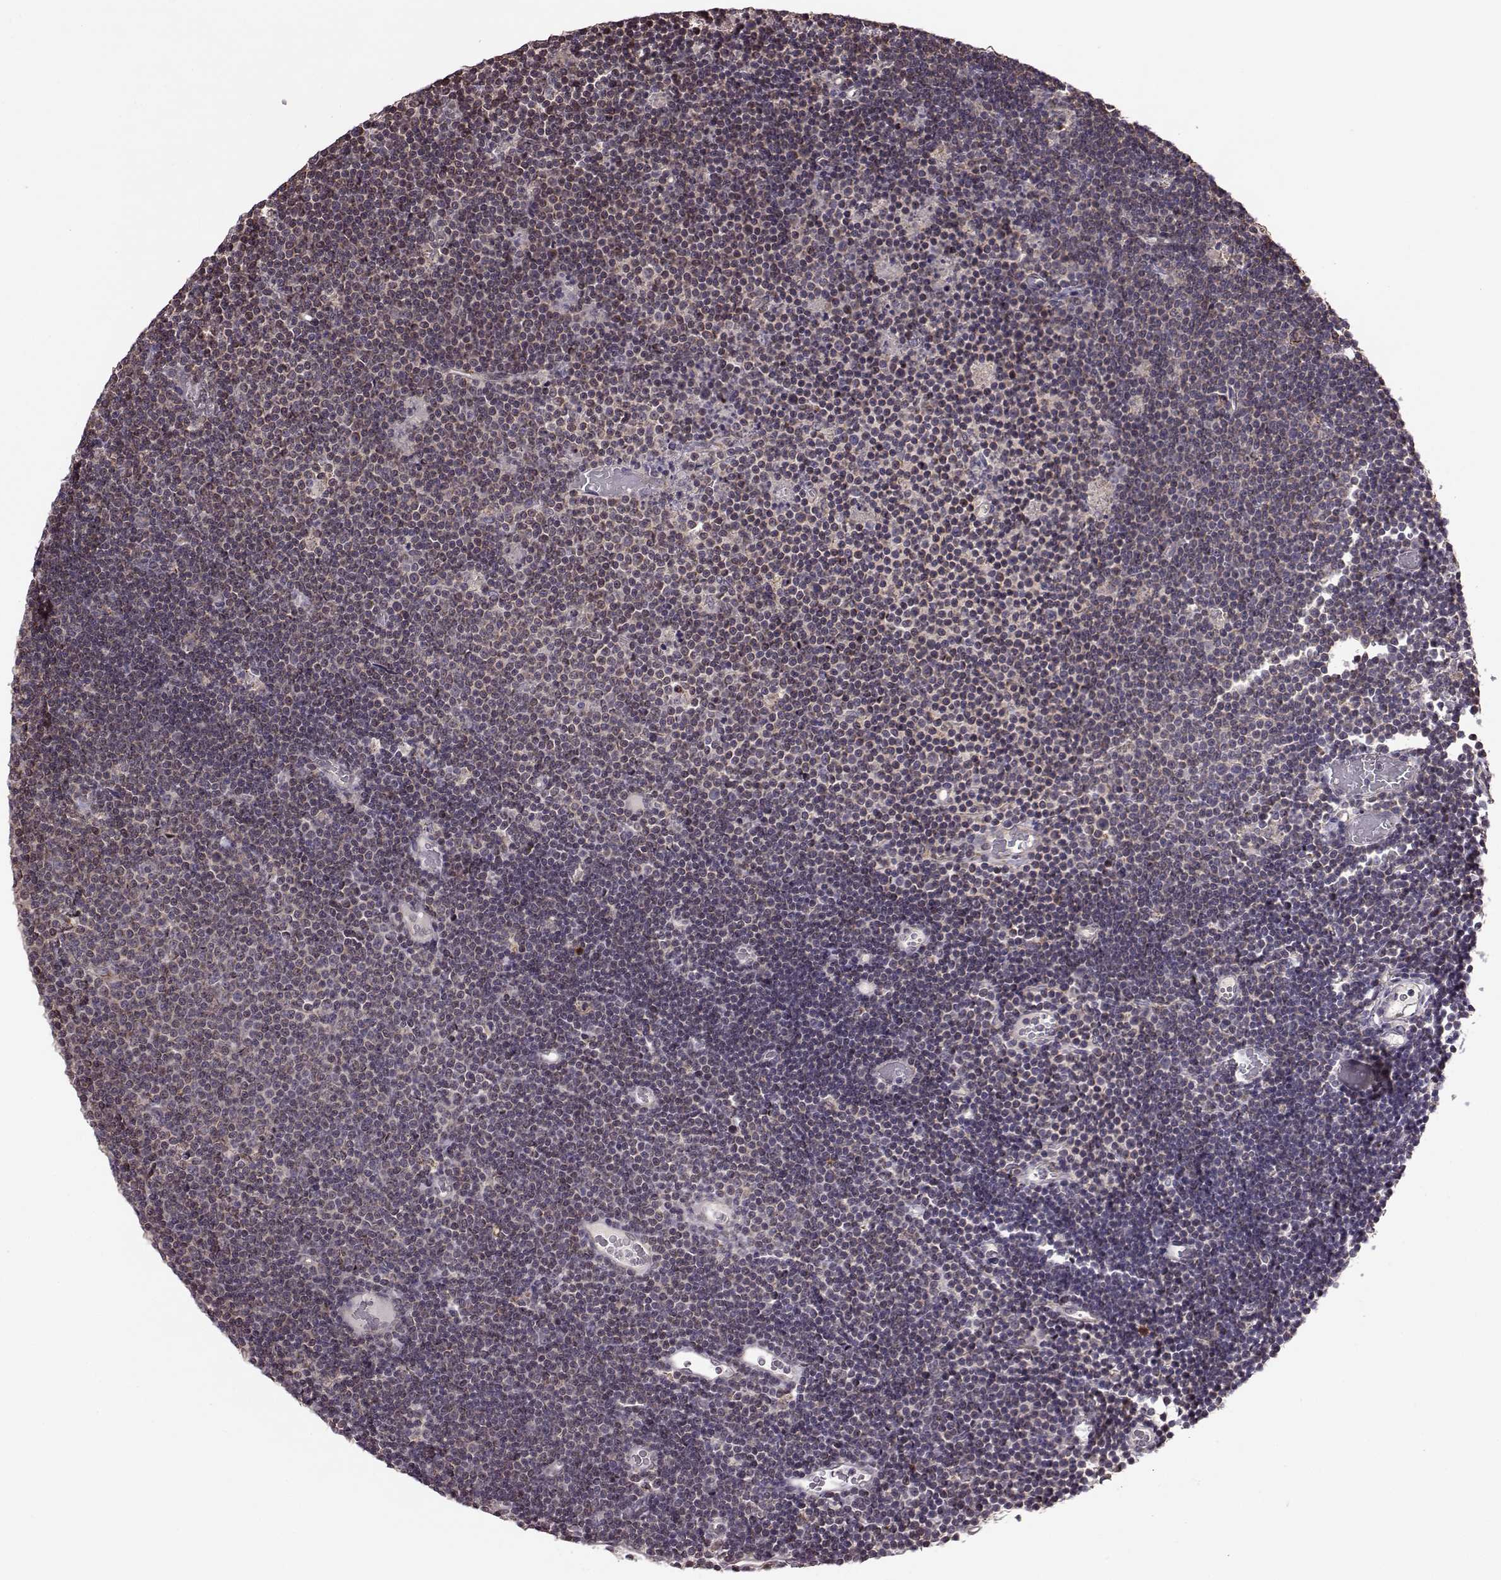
{"staining": {"intensity": "negative", "quantity": "none", "location": "none"}, "tissue": "lymphoma", "cell_type": "Tumor cells", "image_type": "cancer", "snomed": [{"axis": "morphology", "description": "Malignant lymphoma, non-Hodgkin's type, Low grade"}, {"axis": "topography", "description": "Brain"}], "caption": "IHC photomicrograph of neoplastic tissue: lymphoma stained with DAB (3,3'-diaminobenzidine) displays no significant protein expression in tumor cells.", "gene": "PUDP", "patient": {"sex": "female", "age": 66}}